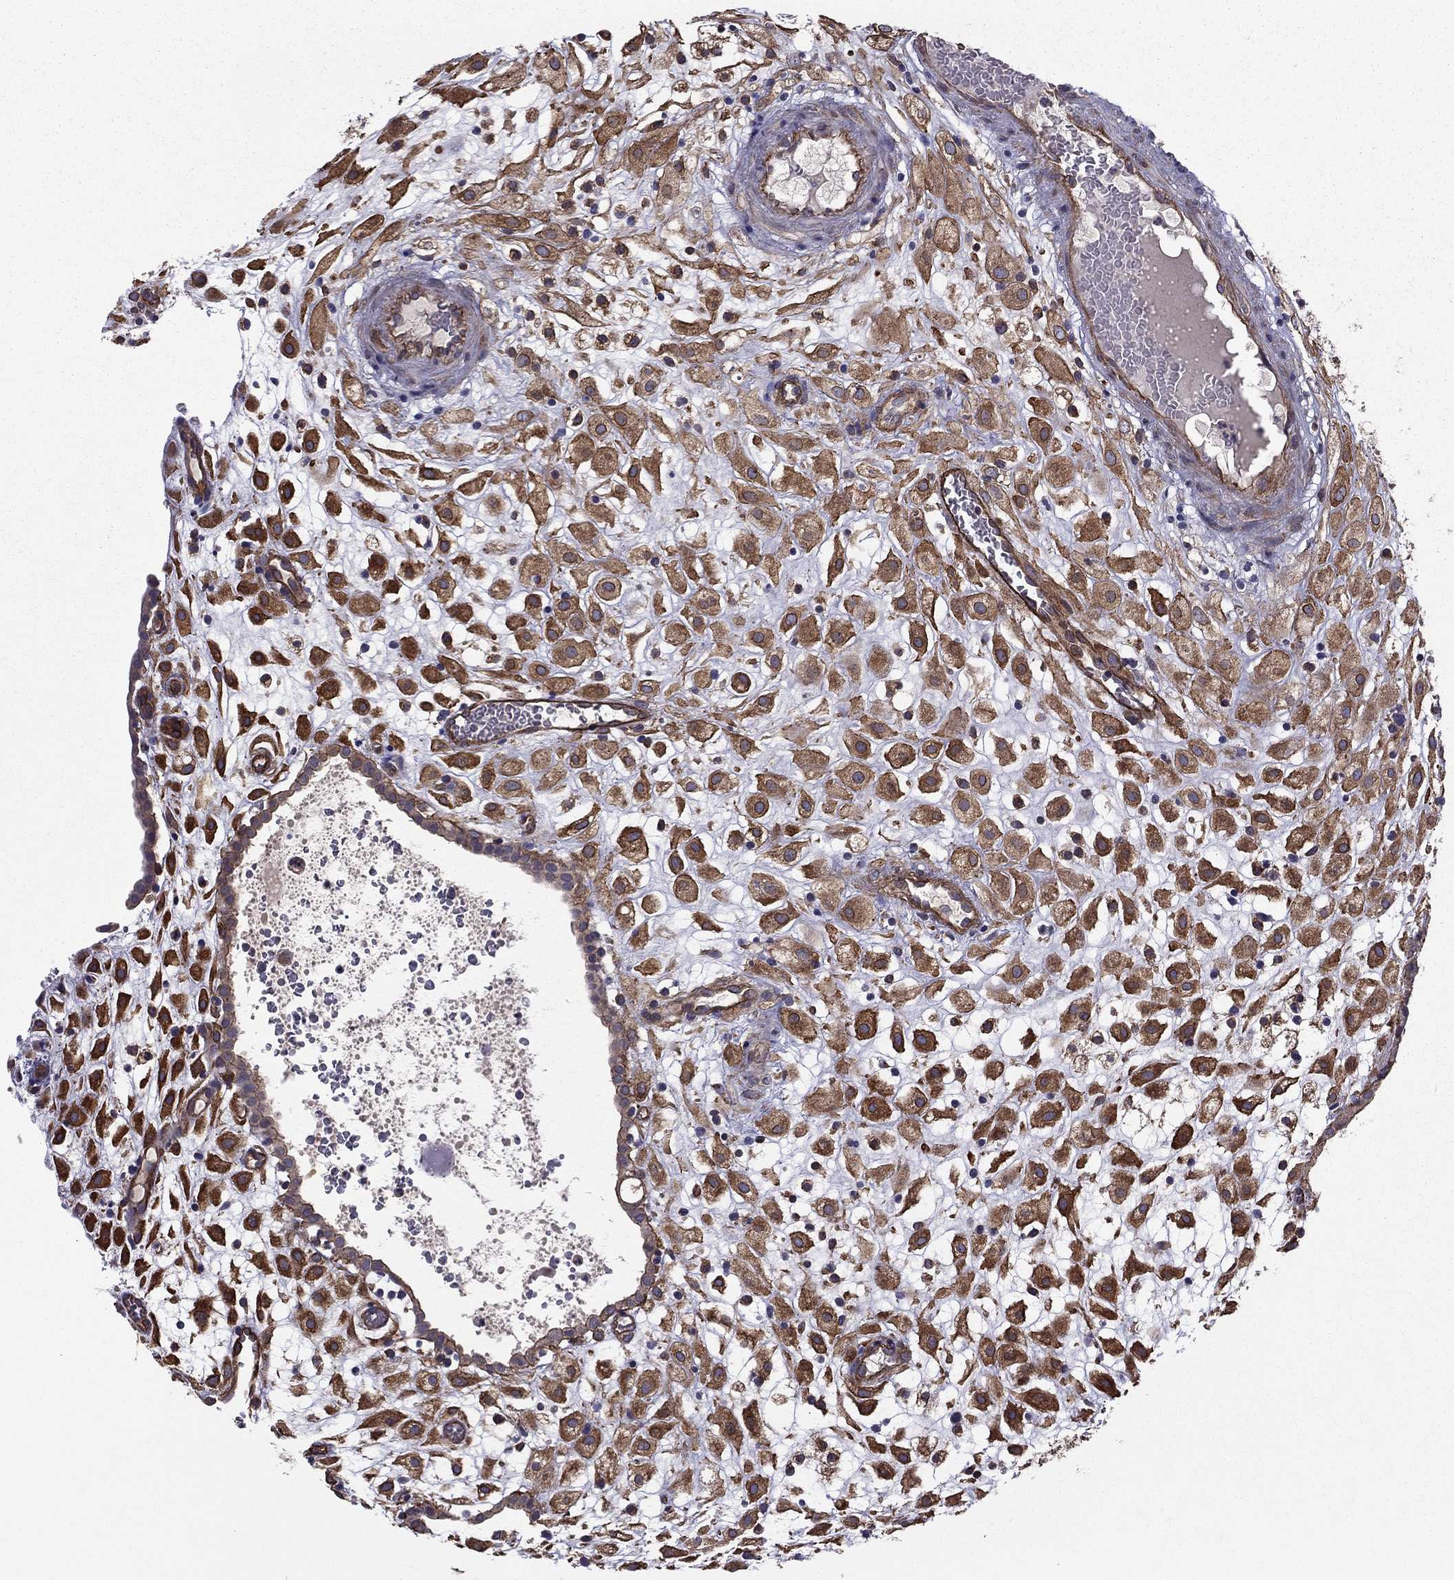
{"staining": {"intensity": "strong", "quantity": ">75%", "location": "cytoplasmic/membranous"}, "tissue": "placenta", "cell_type": "Decidual cells", "image_type": "normal", "snomed": [{"axis": "morphology", "description": "Normal tissue, NOS"}, {"axis": "topography", "description": "Placenta"}], "caption": "About >75% of decidual cells in normal placenta demonstrate strong cytoplasmic/membranous protein positivity as visualized by brown immunohistochemical staining.", "gene": "SHMT1", "patient": {"sex": "female", "age": 24}}